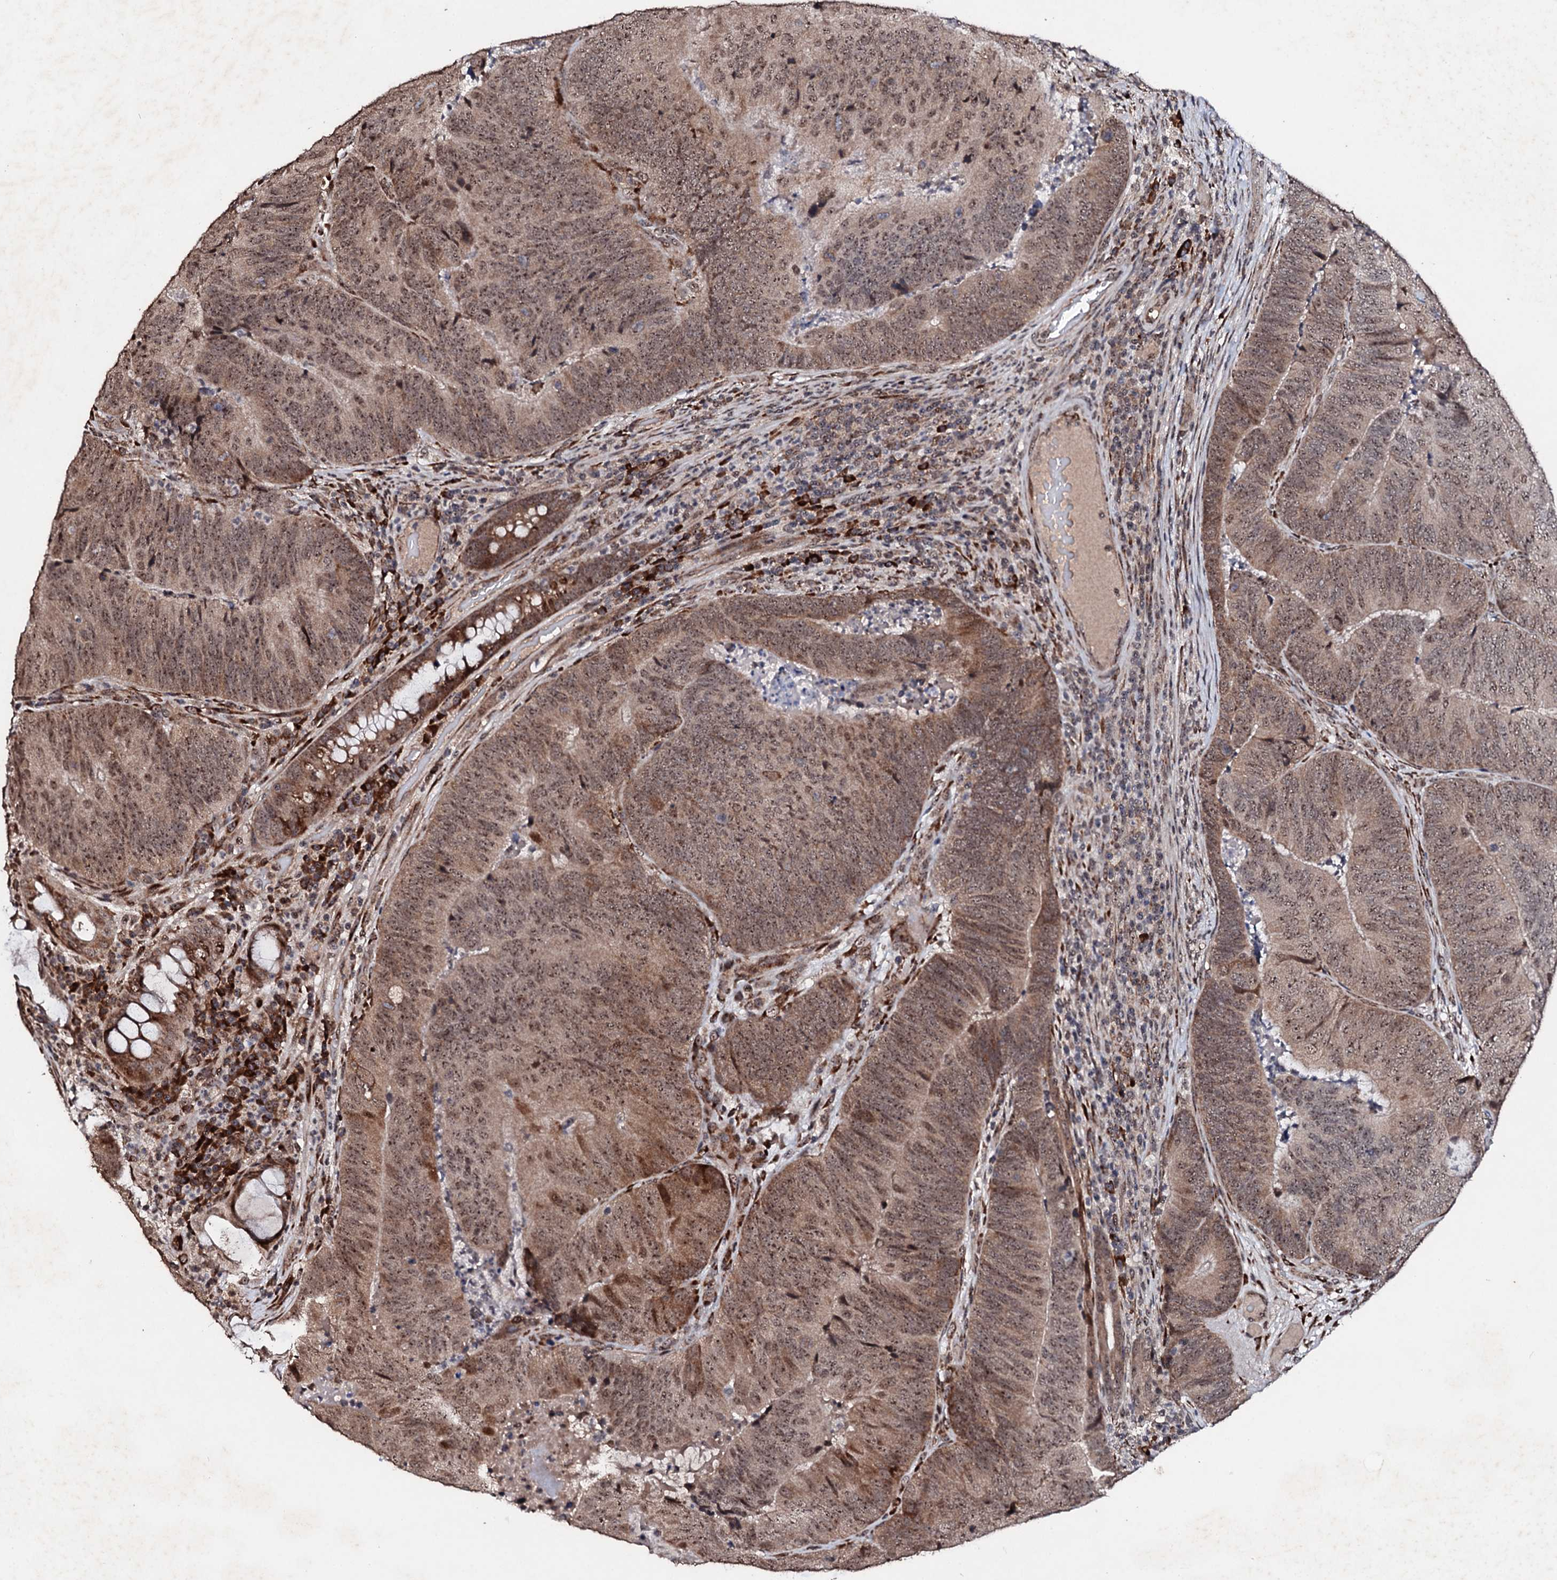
{"staining": {"intensity": "moderate", "quantity": ">75%", "location": "cytoplasmic/membranous,nuclear"}, "tissue": "colorectal cancer", "cell_type": "Tumor cells", "image_type": "cancer", "snomed": [{"axis": "morphology", "description": "Adenocarcinoma, NOS"}, {"axis": "topography", "description": "Colon"}], "caption": "Immunohistochemistry photomicrograph of neoplastic tissue: human adenocarcinoma (colorectal) stained using immunohistochemistry (IHC) demonstrates medium levels of moderate protein expression localized specifically in the cytoplasmic/membranous and nuclear of tumor cells, appearing as a cytoplasmic/membranous and nuclear brown color.", "gene": "FAM111A", "patient": {"sex": "female", "age": 67}}